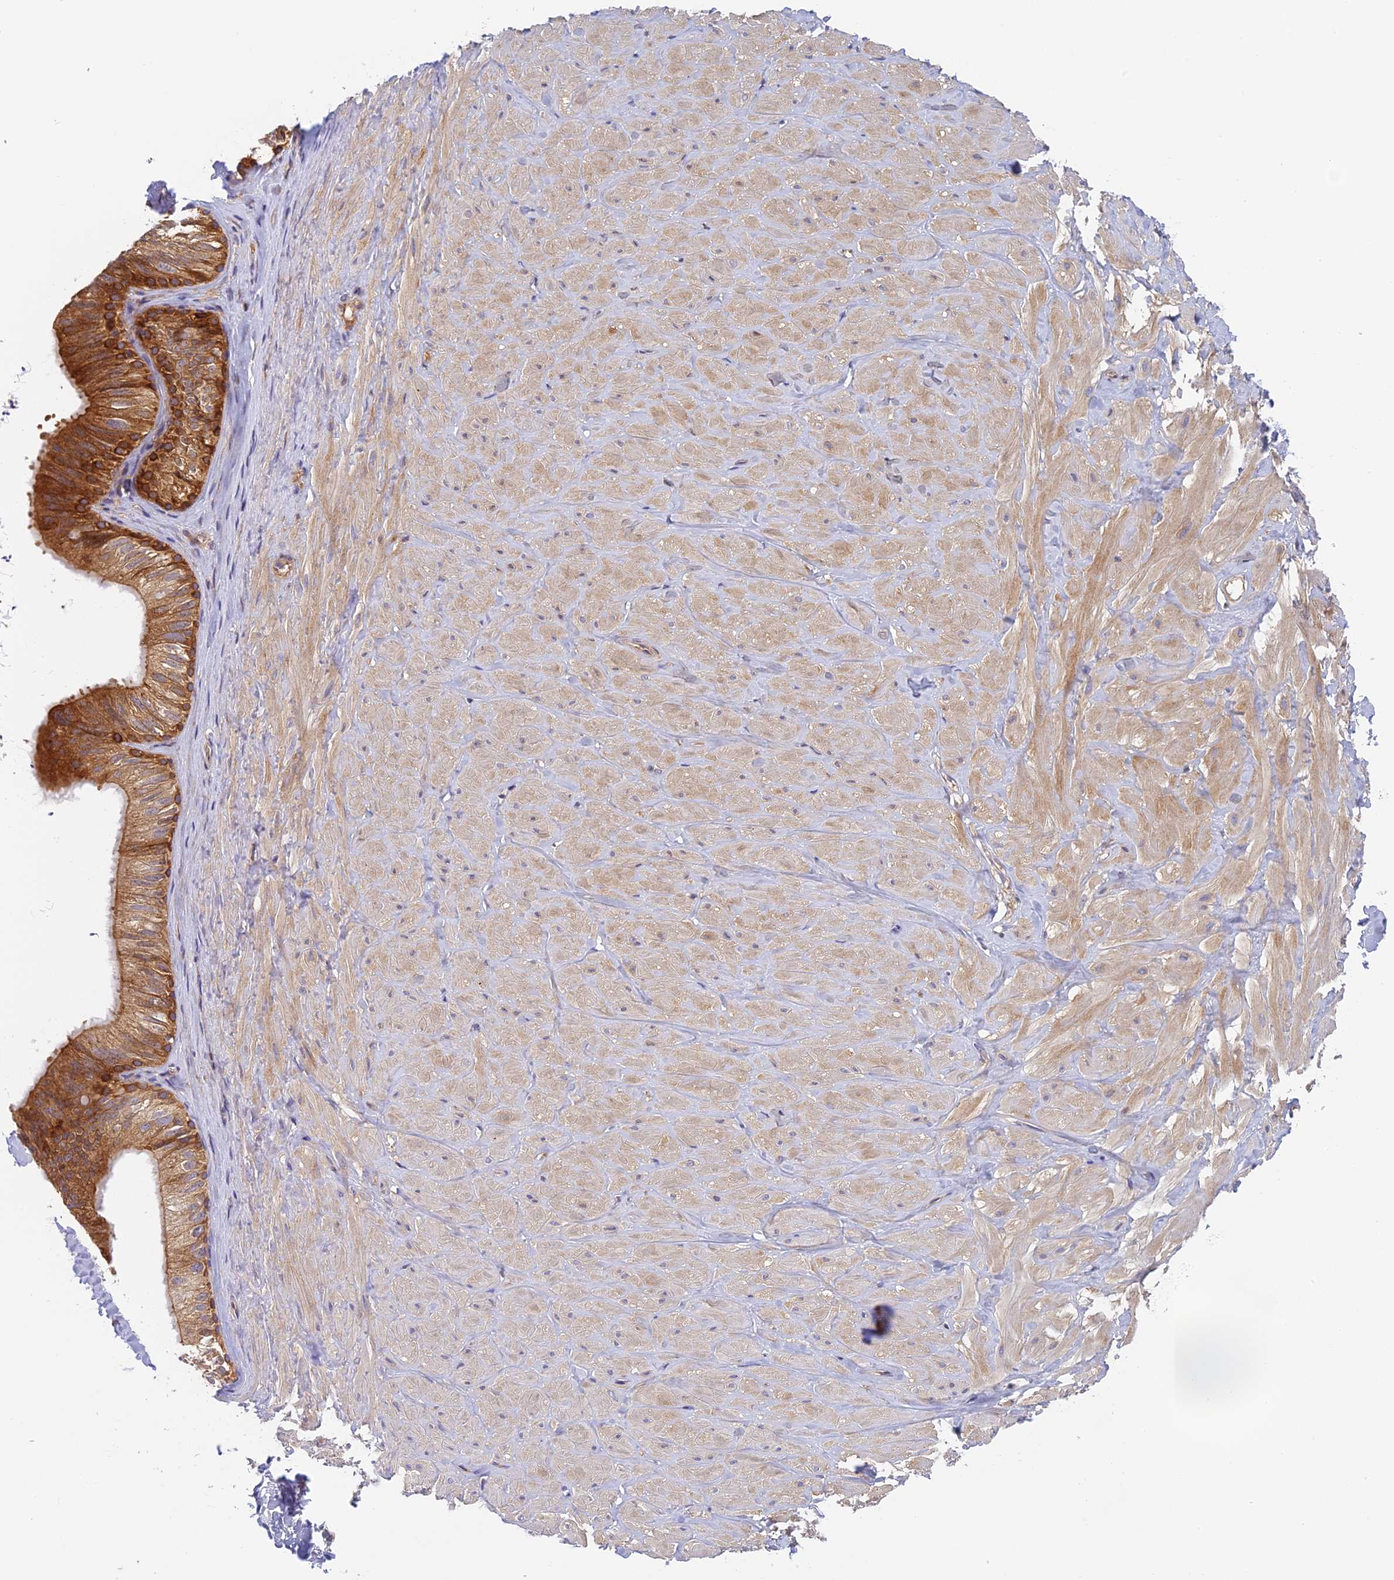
{"staining": {"intensity": "negative", "quantity": "none", "location": "none"}, "tissue": "adipose tissue", "cell_type": "Adipocytes", "image_type": "normal", "snomed": [{"axis": "morphology", "description": "Normal tissue, NOS"}, {"axis": "topography", "description": "Adipose tissue"}, {"axis": "topography", "description": "Vascular tissue"}, {"axis": "topography", "description": "Peripheral nerve tissue"}], "caption": "Immunohistochemical staining of normal human adipose tissue displays no significant staining in adipocytes. Brightfield microscopy of IHC stained with DAB (3,3'-diaminobenzidine) (brown) and hematoxylin (blue), captured at high magnification.", "gene": "IPO5", "patient": {"sex": "male", "age": 25}}